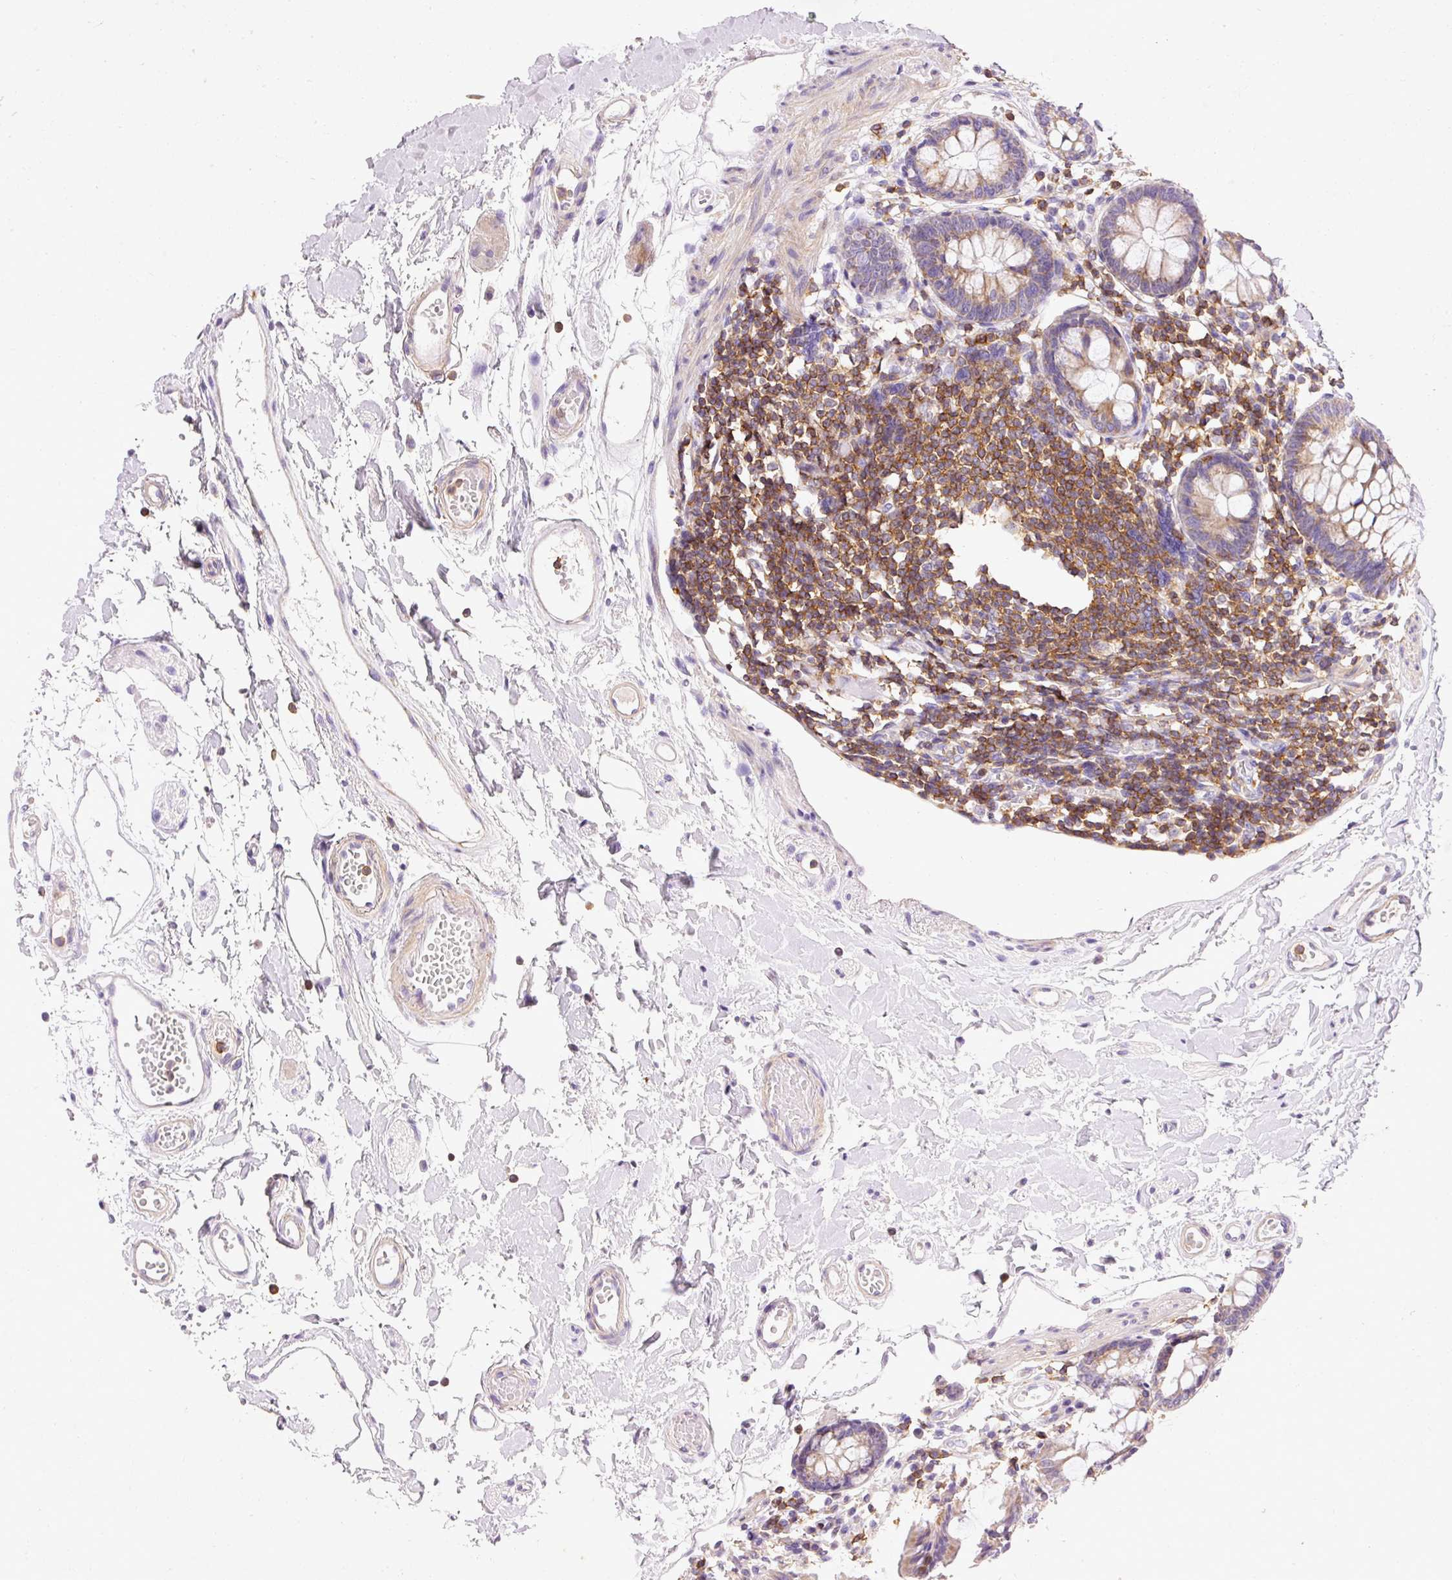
{"staining": {"intensity": "negative", "quantity": "none", "location": "none"}, "tissue": "colon", "cell_type": "Endothelial cells", "image_type": "normal", "snomed": [{"axis": "morphology", "description": "Normal tissue, NOS"}, {"axis": "topography", "description": "Colon"}], "caption": "A photomicrograph of colon stained for a protein exhibits no brown staining in endothelial cells. Nuclei are stained in blue.", "gene": "IMMT", "patient": {"sex": "female", "age": 84}}